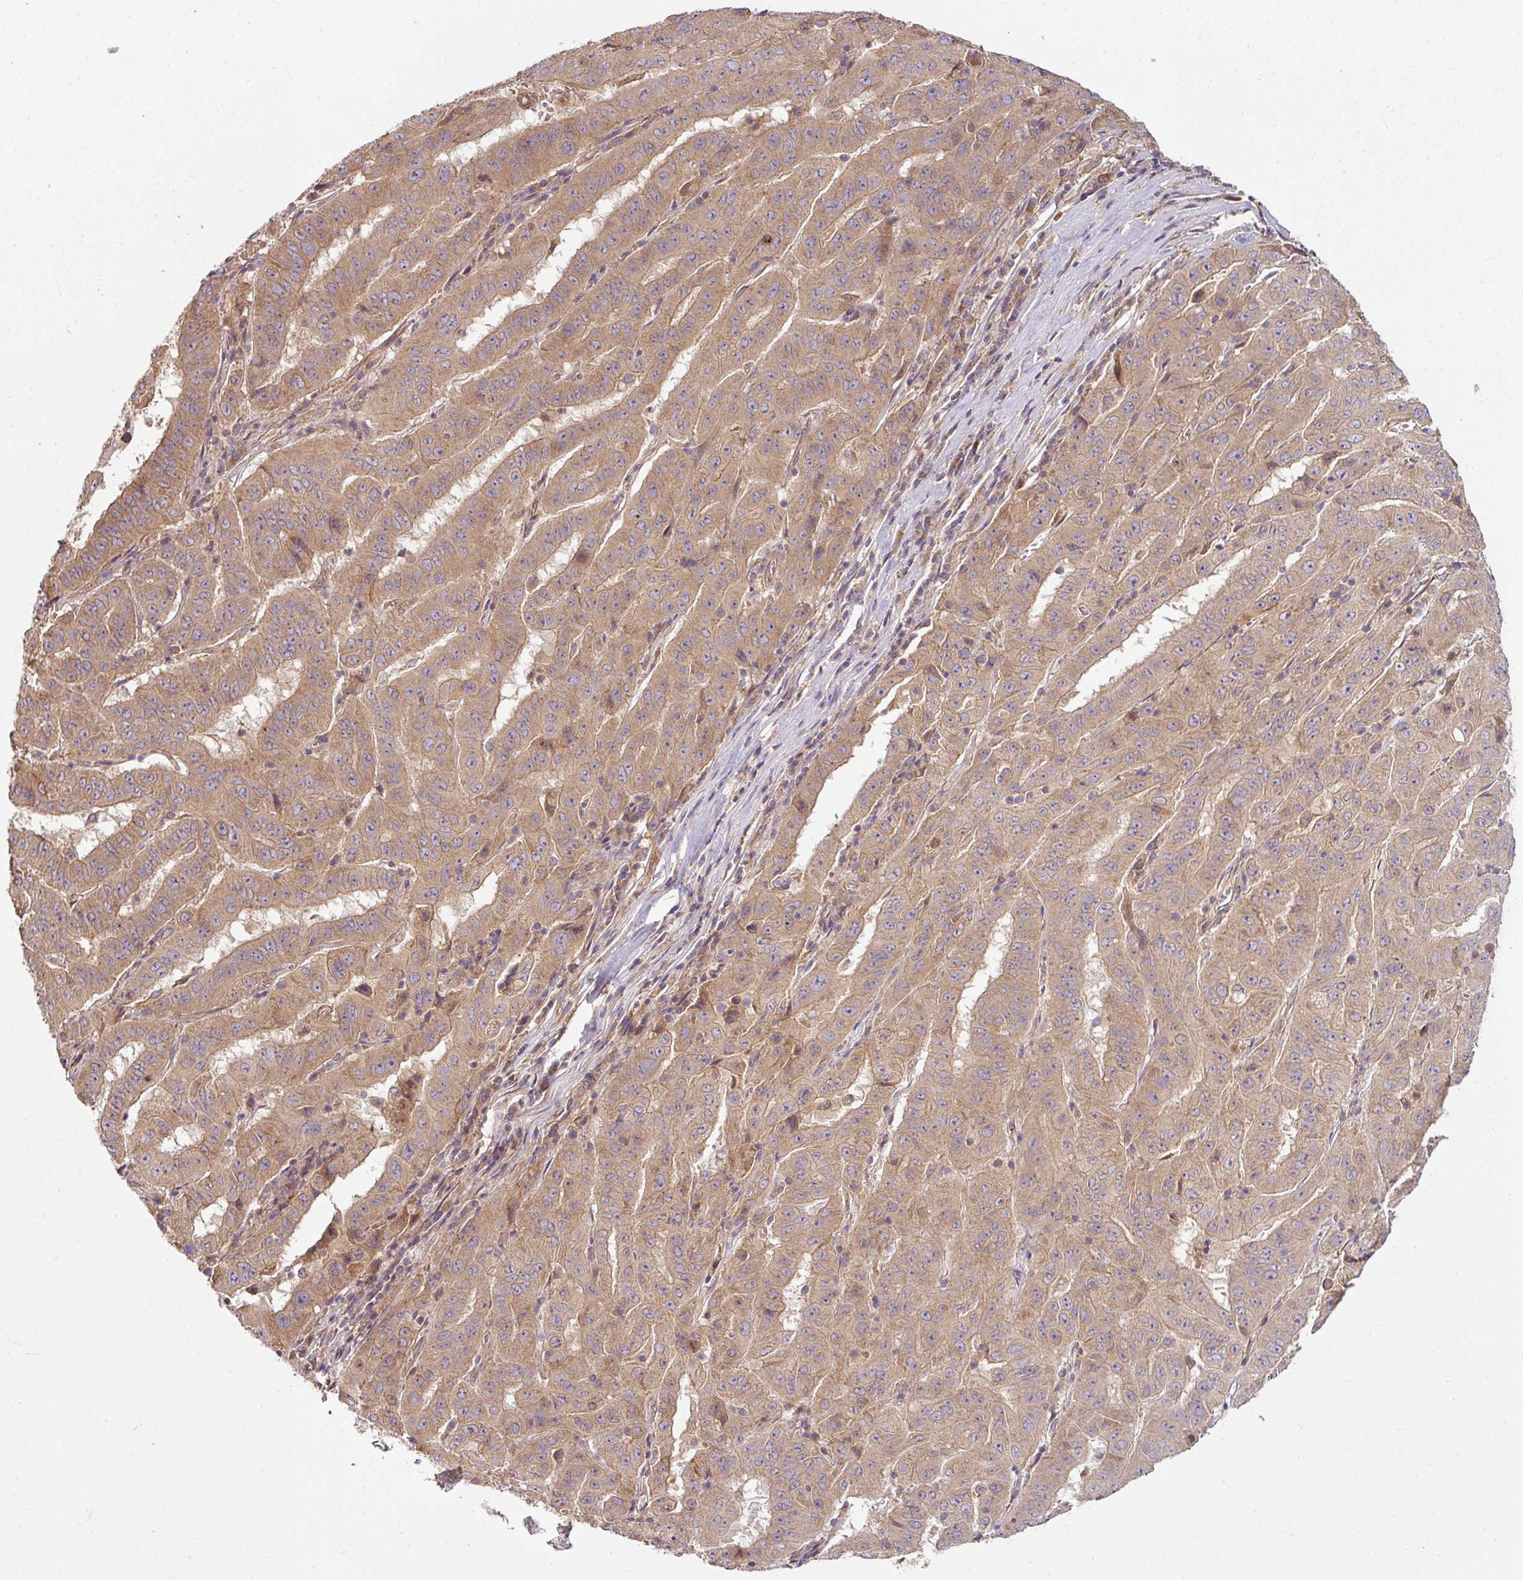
{"staining": {"intensity": "moderate", "quantity": ">75%", "location": "cytoplasmic/membranous"}, "tissue": "pancreatic cancer", "cell_type": "Tumor cells", "image_type": "cancer", "snomed": [{"axis": "morphology", "description": "Adenocarcinoma, NOS"}, {"axis": "topography", "description": "Pancreas"}], "caption": "Adenocarcinoma (pancreatic) stained for a protein reveals moderate cytoplasmic/membranous positivity in tumor cells.", "gene": "RNF31", "patient": {"sex": "male", "age": 63}}